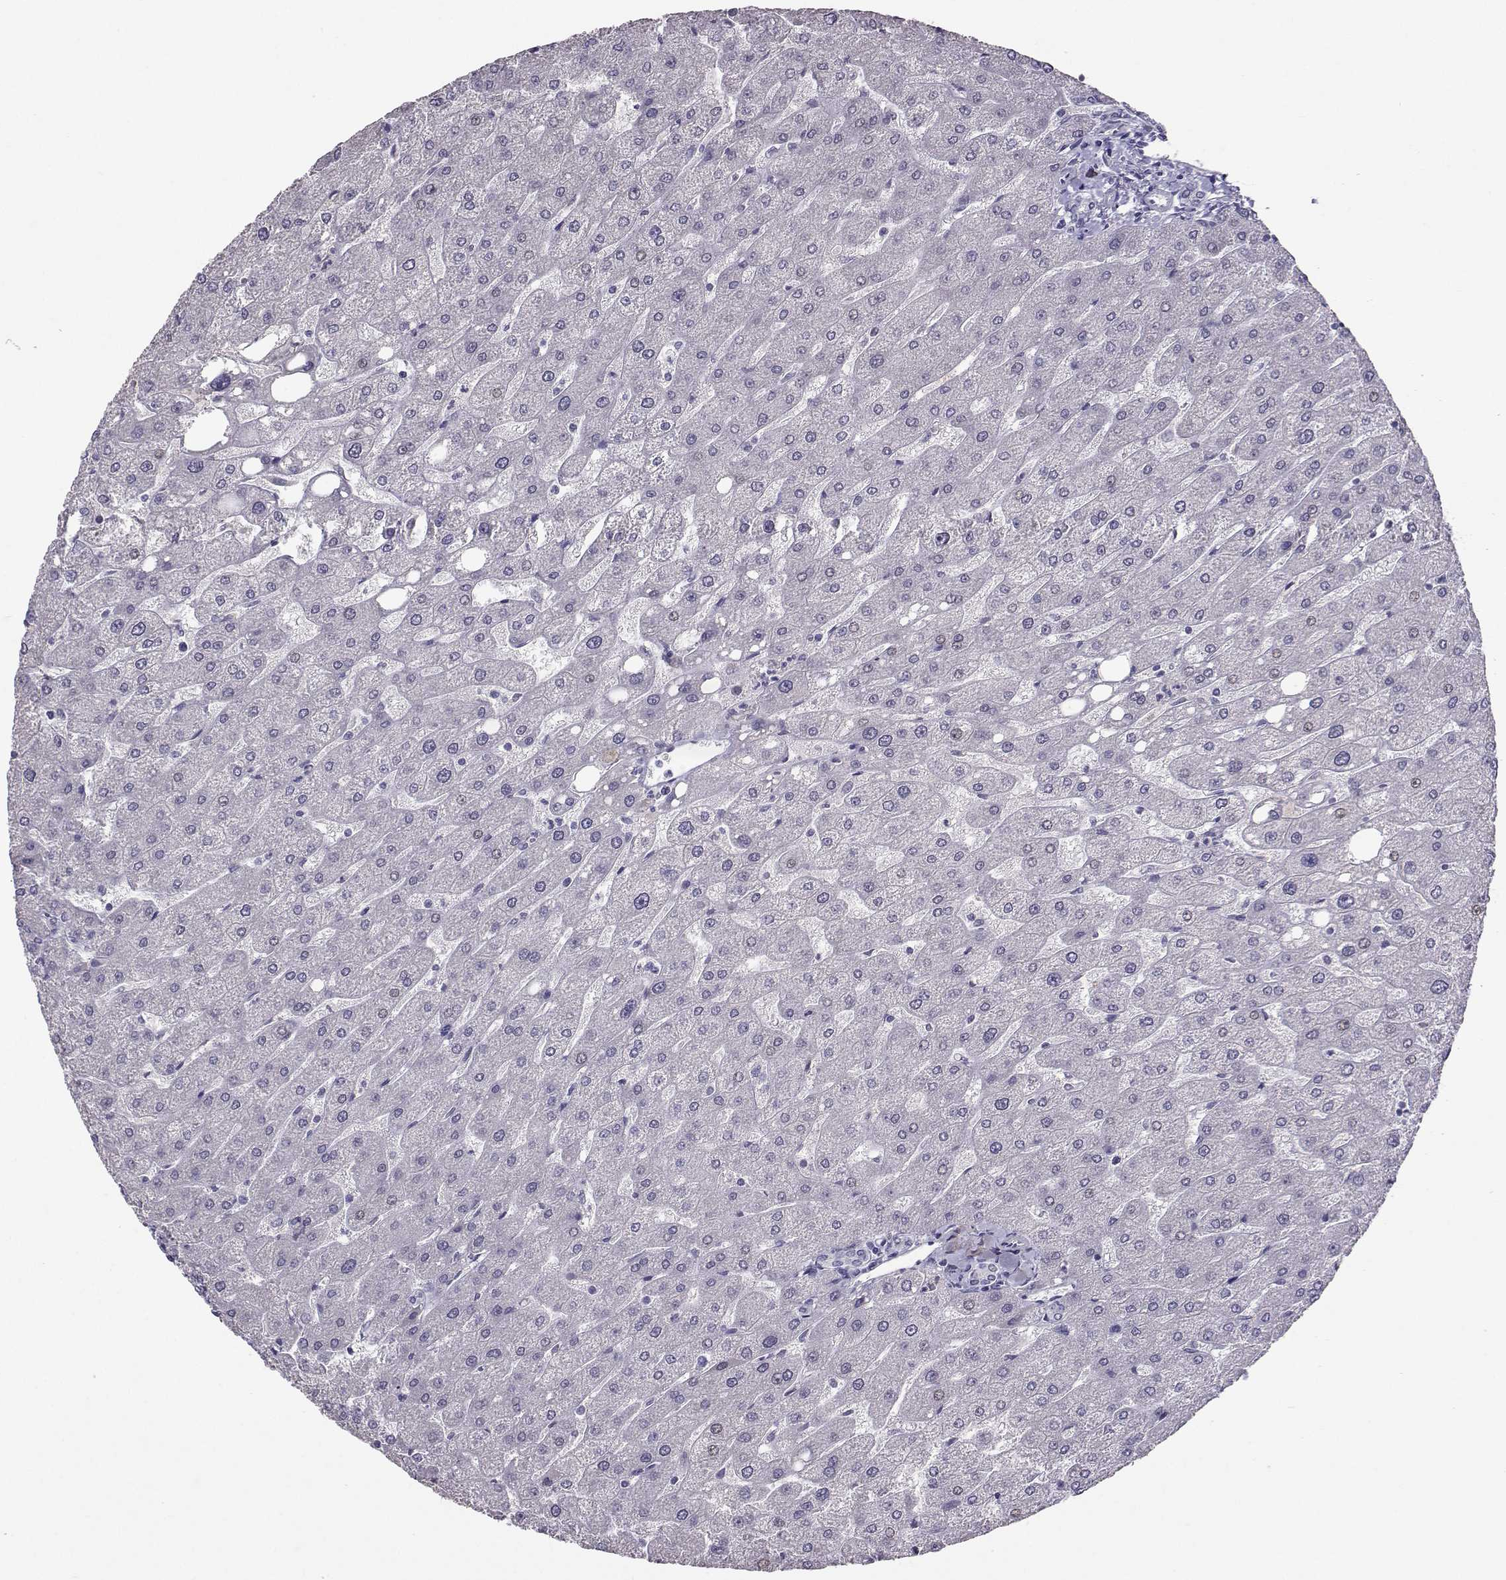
{"staining": {"intensity": "negative", "quantity": "none", "location": "none"}, "tissue": "liver", "cell_type": "Cholangiocytes", "image_type": "normal", "snomed": [{"axis": "morphology", "description": "Normal tissue, NOS"}, {"axis": "topography", "description": "Liver"}], "caption": "Photomicrograph shows no protein expression in cholangiocytes of benign liver.", "gene": "CARTPT", "patient": {"sex": "male", "age": 67}}